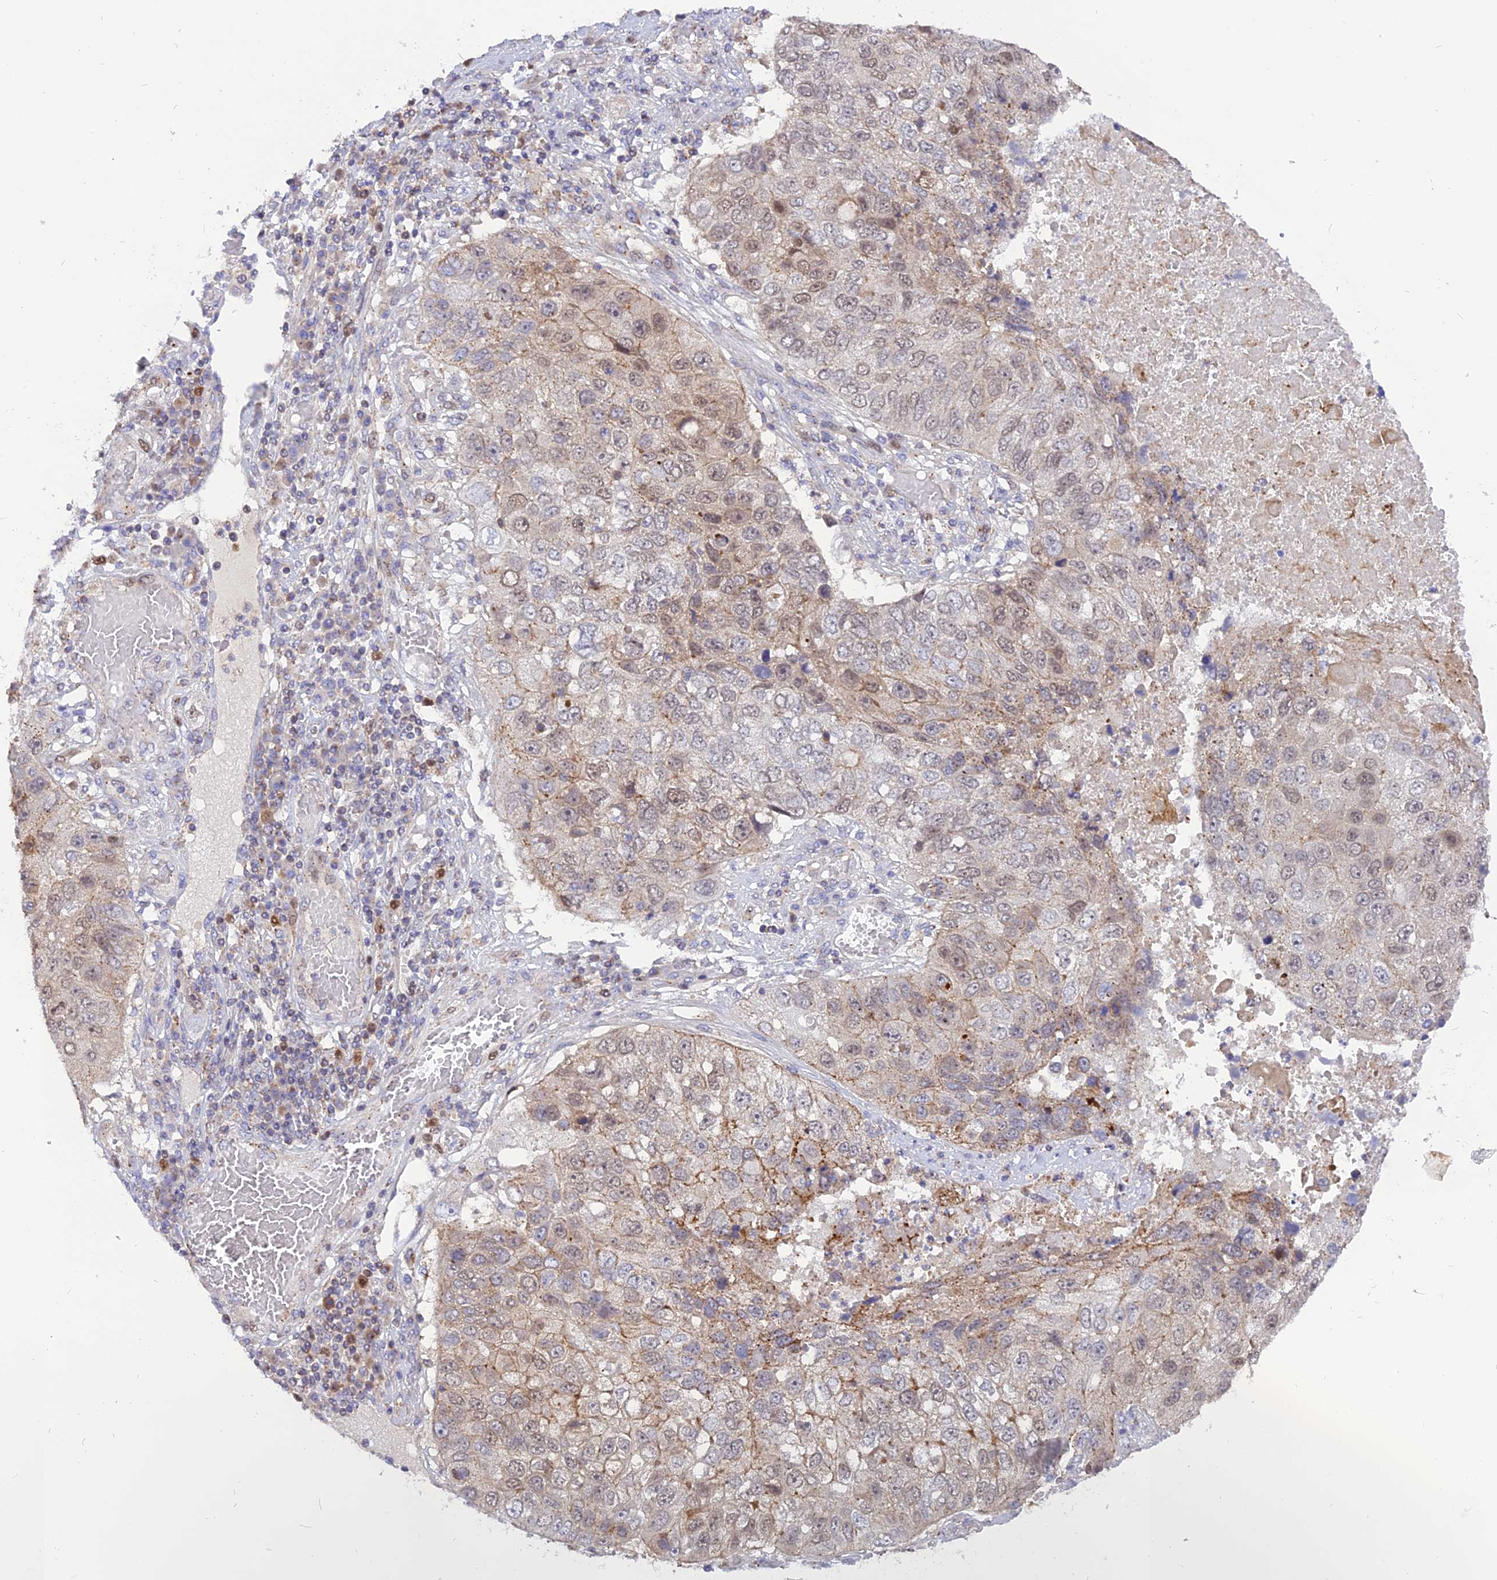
{"staining": {"intensity": "weak", "quantity": "25%-75%", "location": "cytoplasmic/membranous,nuclear"}, "tissue": "lung cancer", "cell_type": "Tumor cells", "image_type": "cancer", "snomed": [{"axis": "morphology", "description": "Squamous cell carcinoma, NOS"}, {"axis": "topography", "description": "Lung"}], "caption": "Squamous cell carcinoma (lung) stained with immunohistochemistry displays weak cytoplasmic/membranous and nuclear expression in approximately 25%-75% of tumor cells. (brown staining indicates protein expression, while blue staining denotes nuclei).", "gene": "CENPV", "patient": {"sex": "male", "age": 61}}